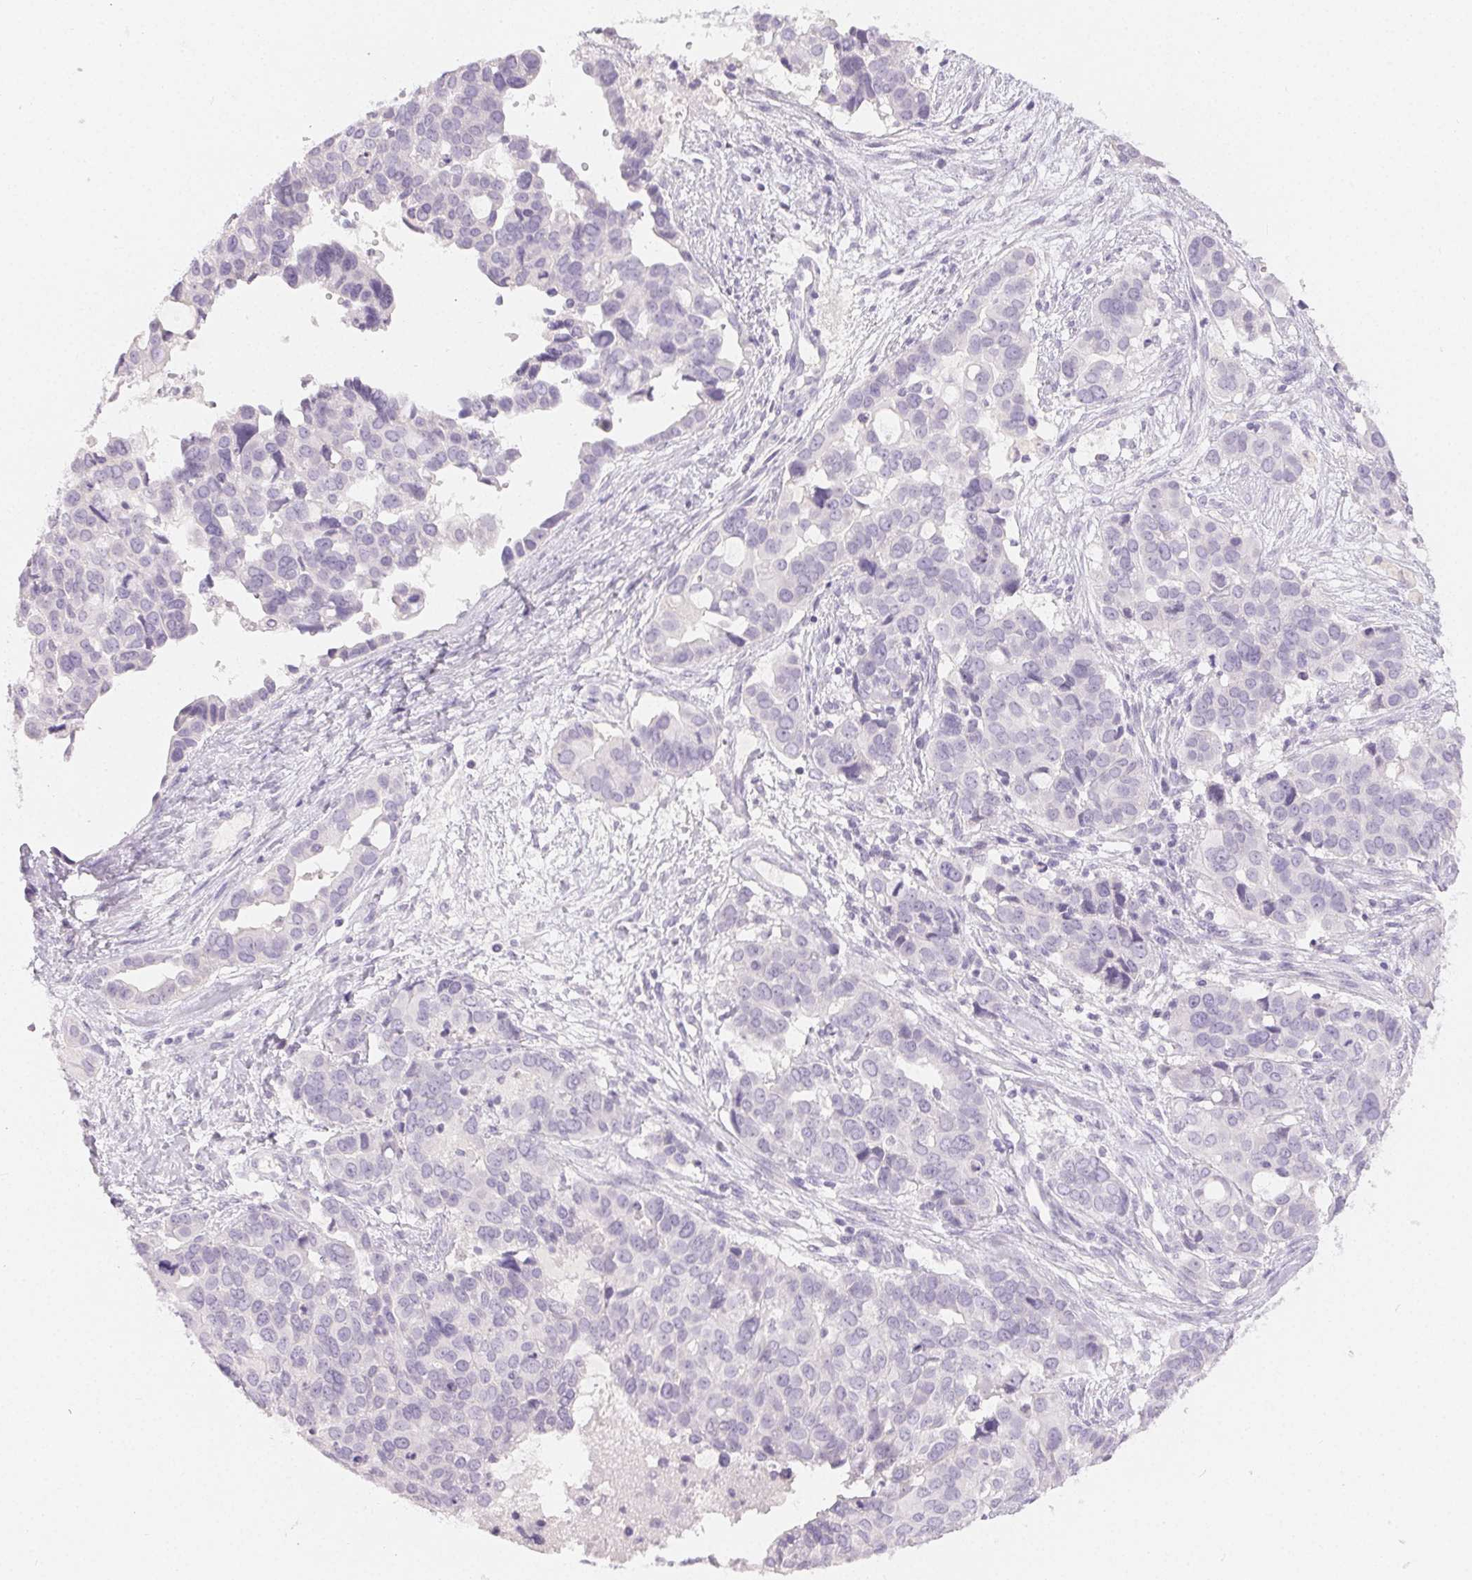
{"staining": {"intensity": "negative", "quantity": "none", "location": "none"}, "tissue": "ovarian cancer", "cell_type": "Tumor cells", "image_type": "cancer", "snomed": [{"axis": "morphology", "description": "Carcinoma, endometroid"}, {"axis": "topography", "description": "Ovary"}], "caption": "A high-resolution histopathology image shows immunohistochemistry (IHC) staining of ovarian cancer (endometroid carcinoma), which displays no significant positivity in tumor cells.", "gene": "MIOX", "patient": {"sex": "female", "age": 78}}